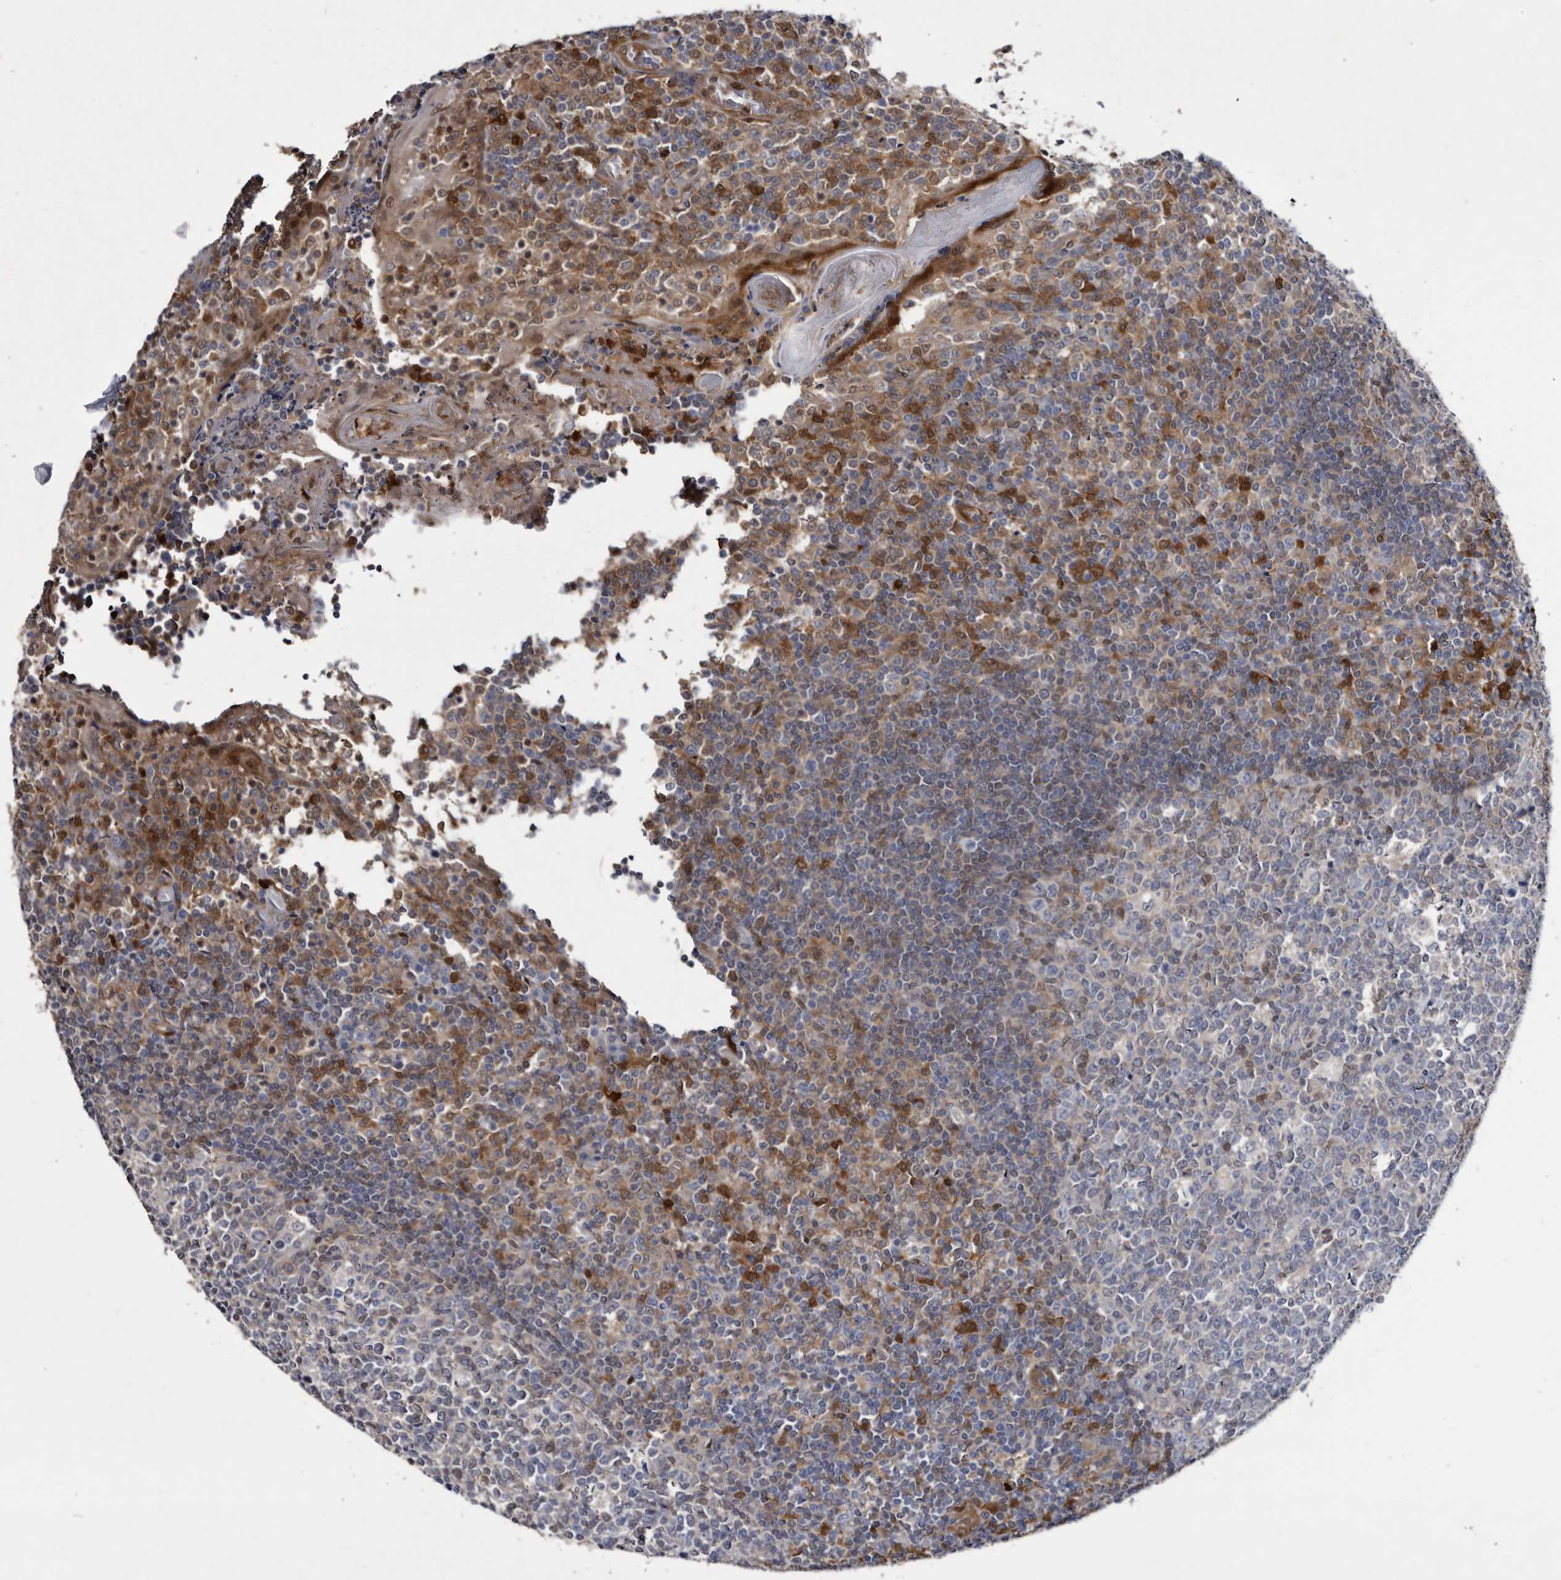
{"staining": {"intensity": "moderate", "quantity": "<25%", "location": "cytoplasmic/membranous,nuclear"}, "tissue": "tonsil", "cell_type": "Germinal center cells", "image_type": "normal", "snomed": [{"axis": "morphology", "description": "Normal tissue, NOS"}, {"axis": "topography", "description": "Tonsil"}], "caption": "An immunohistochemistry (IHC) histopathology image of unremarkable tissue is shown. Protein staining in brown highlights moderate cytoplasmic/membranous,nuclear positivity in tonsil within germinal center cells.", "gene": "SERPINB8", "patient": {"sex": "female", "age": 19}}